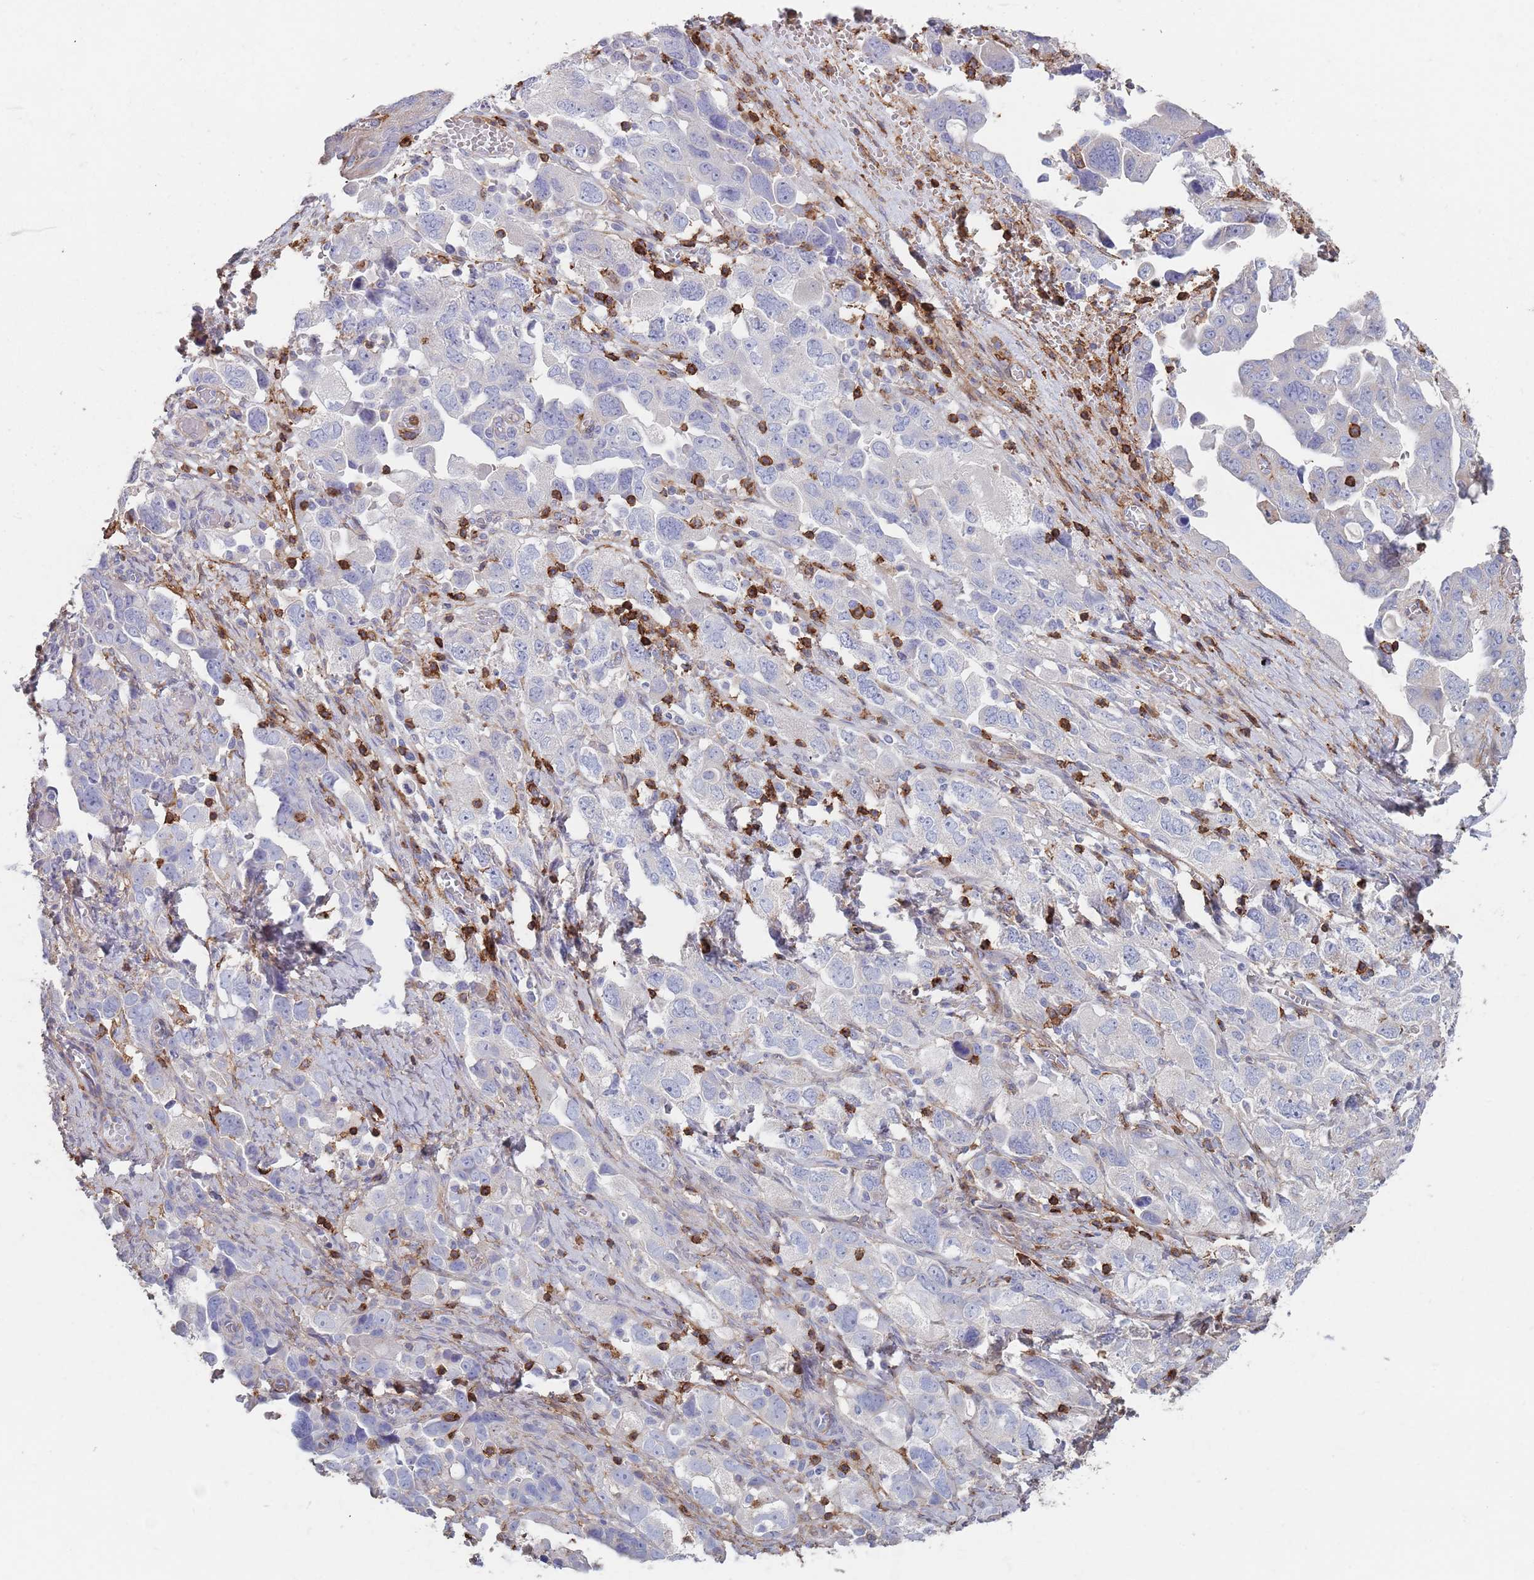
{"staining": {"intensity": "negative", "quantity": "none", "location": "none"}, "tissue": "ovarian cancer", "cell_type": "Tumor cells", "image_type": "cancer", "snomed": [{"axis": "morphology", "description": "Carcinoma, NOS"}, {"axis": "morphology", "description": "Cystadenocarcinoma, serous, NOS"}, {"axis": "topography", "description": "Ovary"}], "caption": "DAB immunohistochemical staining of carcinoma (ovarian) shows no significant staining in tumor cells.", "gene": "RNF144A", "patient": {"sex": "female", "age": 69}}